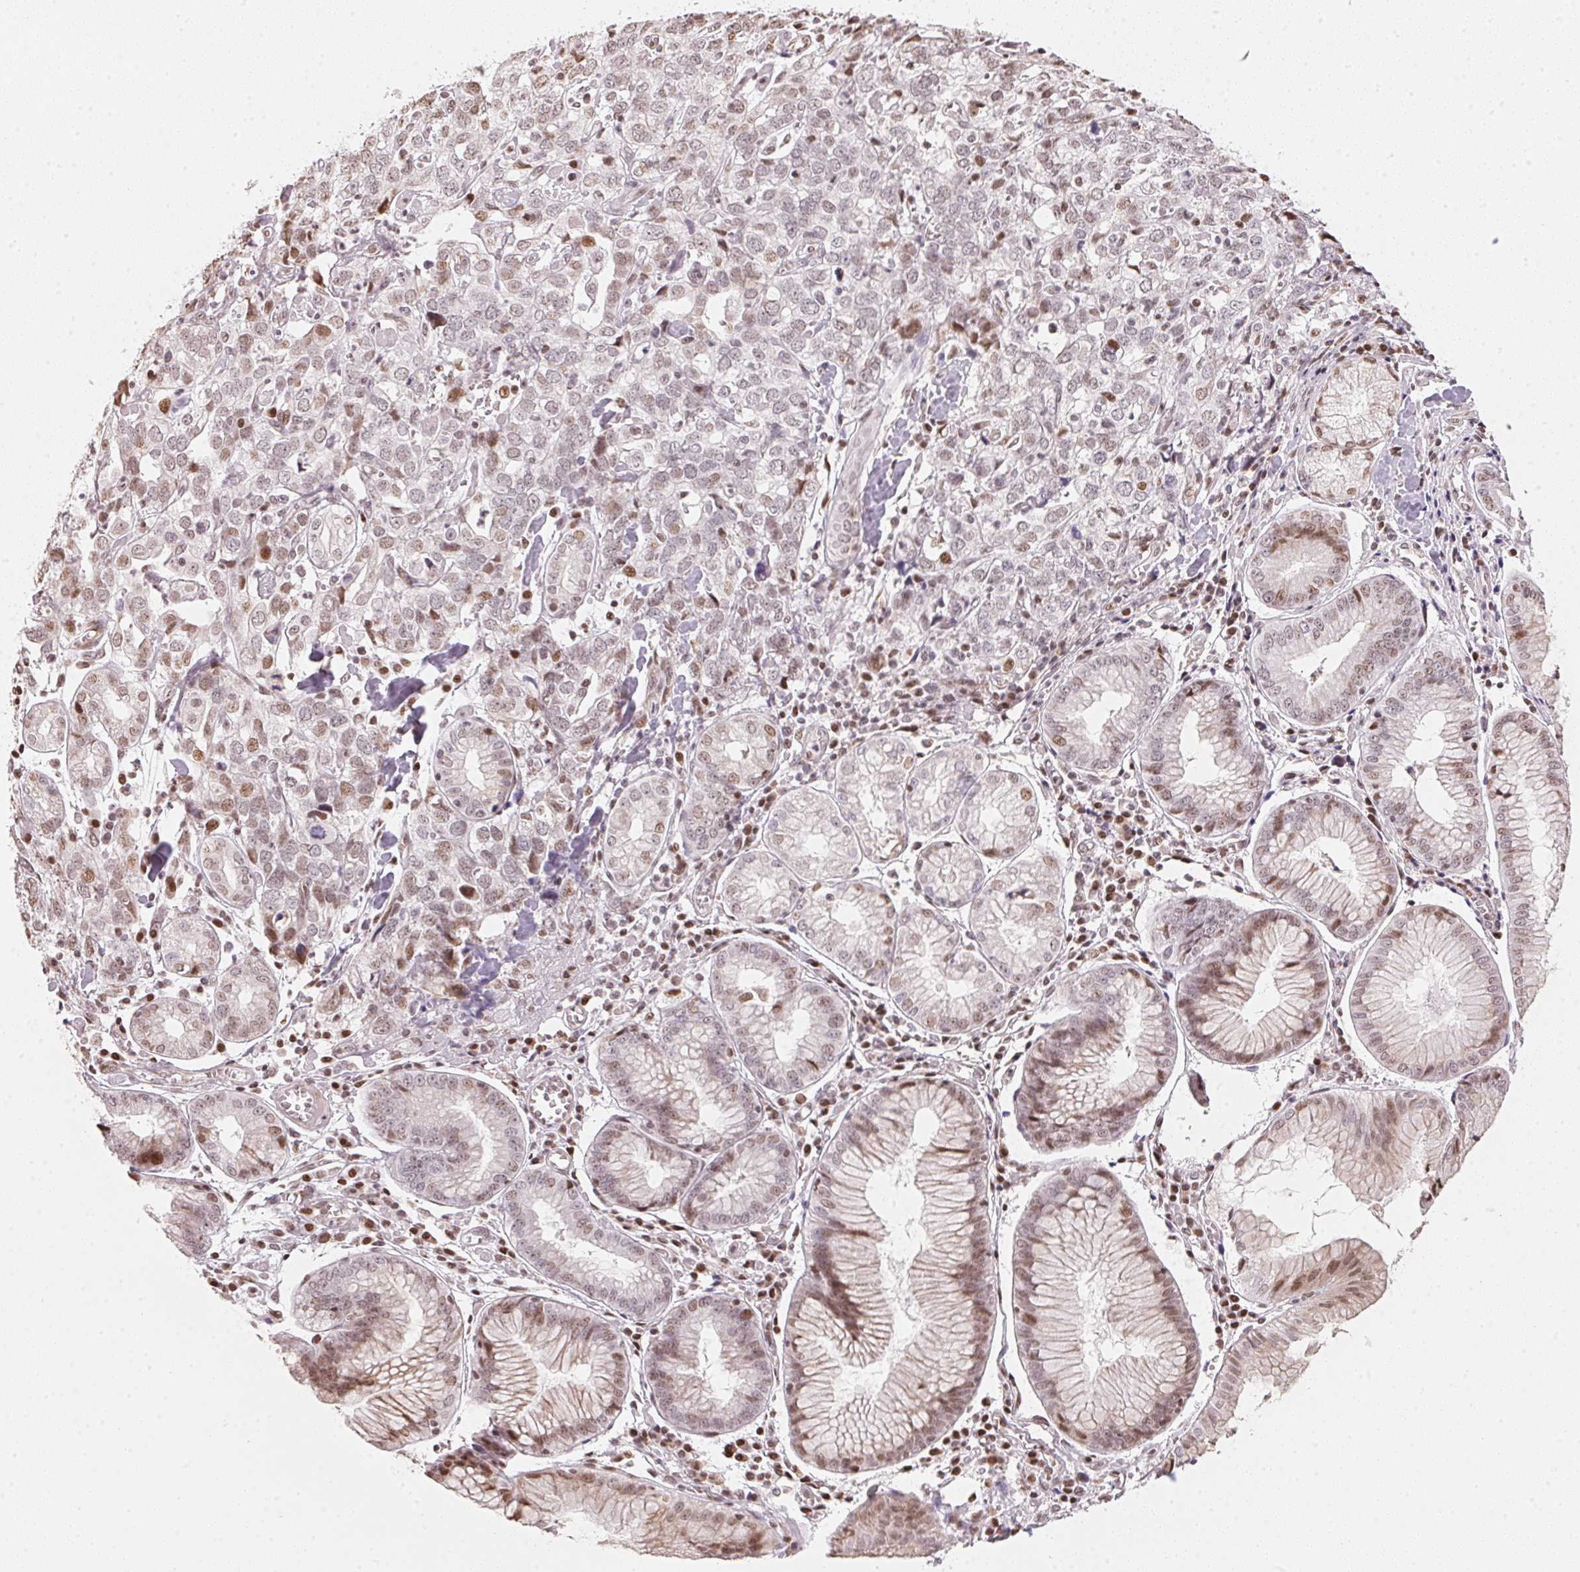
{"staining": {"intensity": "weak", "quantity": "<25%", "location": "nuclear"}, "tissue": "stomach cancer", "cell_type": "Tumor cells", "image_type": "cancer", "snomed": [{"axis": "morphology", "description": "Adenocarcinoma, NOS"}, {"axis": "topography", "description": "Stomach, upper"}], "caption": "DAB immunohistochemical staining of stomach cancer shows no significant positivity in tumor cells.", "gene": "KAT6A", "patient": {"sex": "male", "age": 81}}